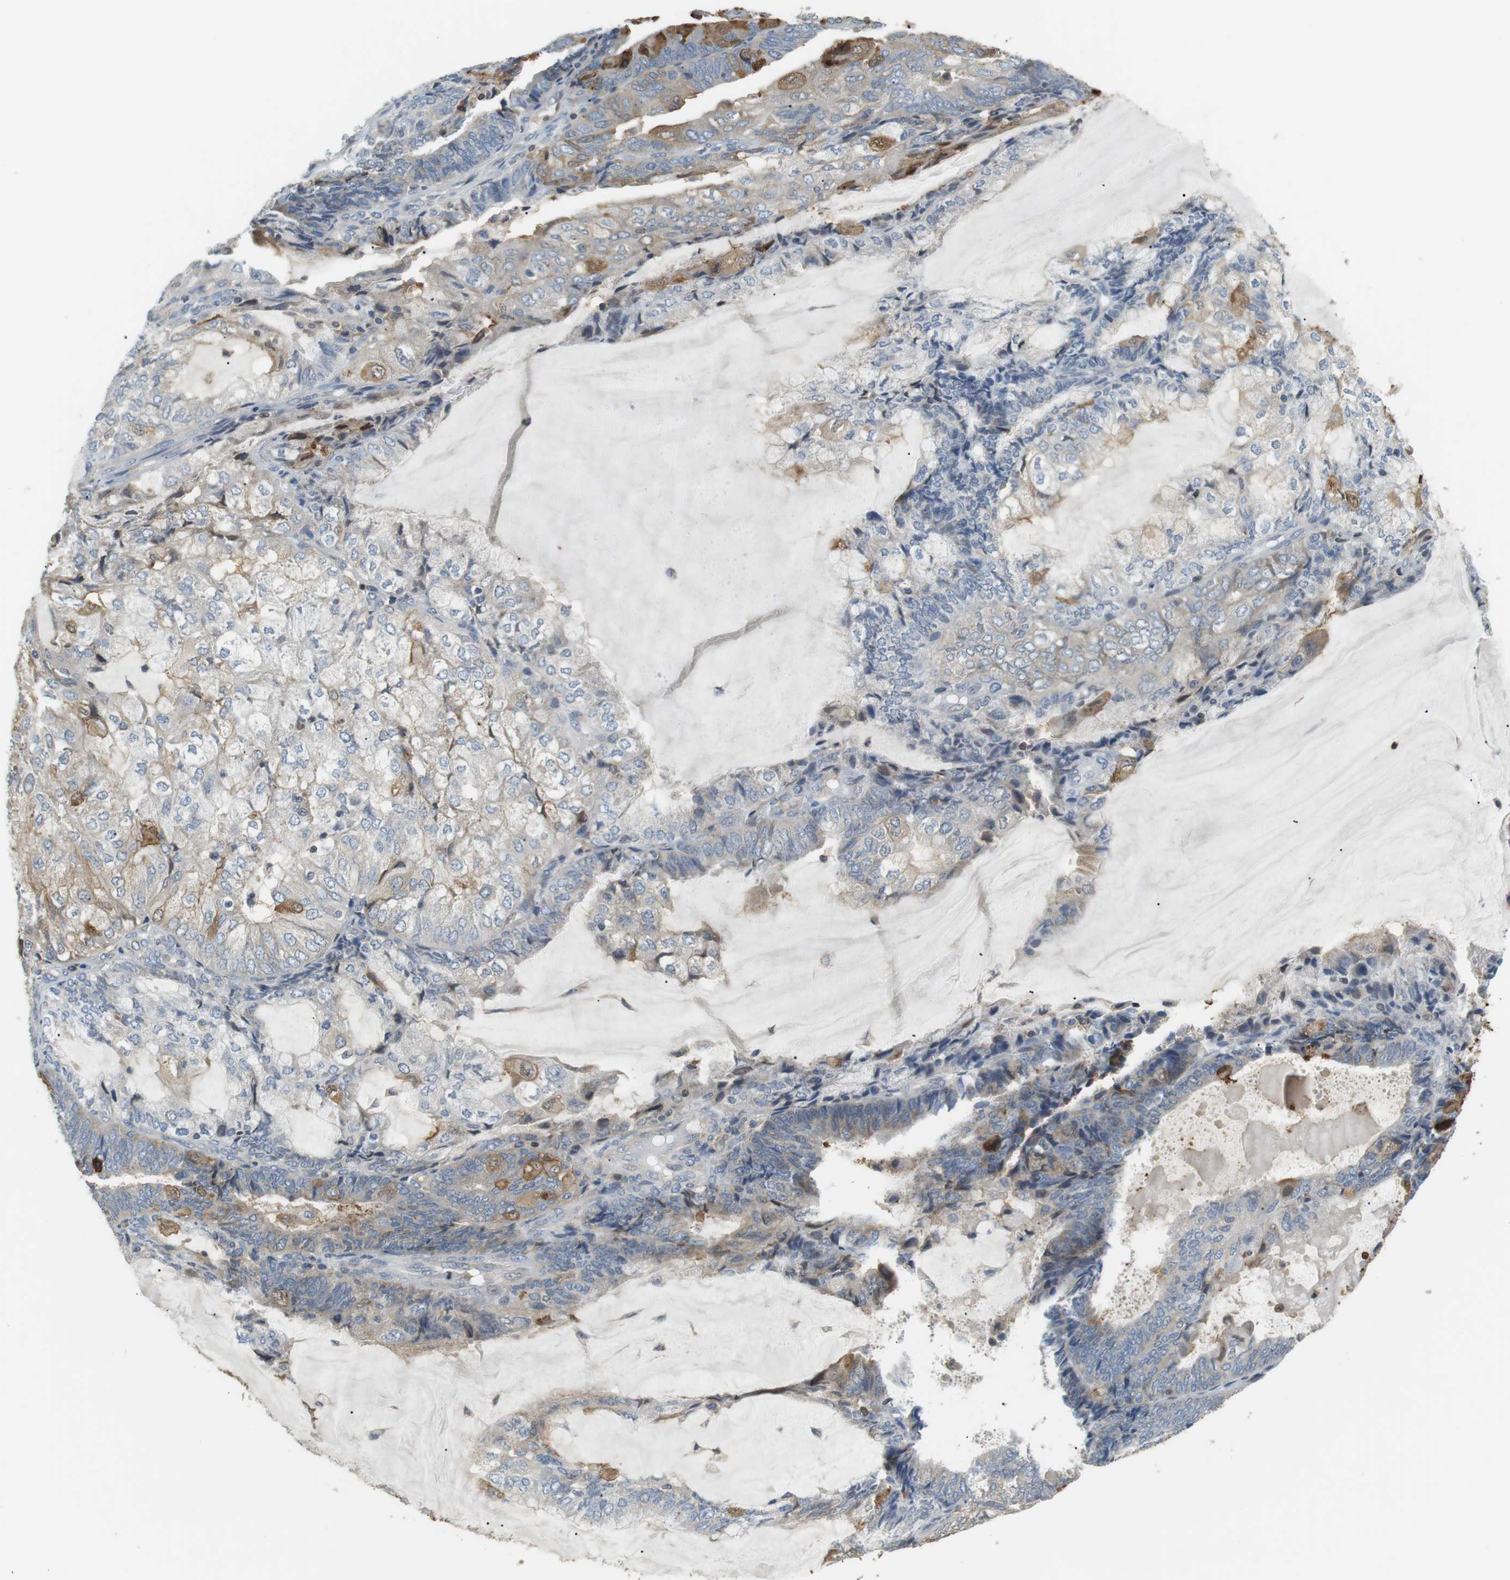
{"staining": {"intensity": "moderate", "quantity": "<25%", "location": "cytoplasmic/membranous"}, "tissue": "endometrial cancer", "cell_type": "Tumor cells", "image_type": "cancer", "snomed": [{"axis": "morphology", "description": "Adenocarcinoma, NOS"}, {"axis": "topography", "description": "Endometrium"}], "caption": "Tumor cells show low levels of moderate cytoplasmic/membranous expression in about <25% of cells in adenocarcinoma (endometrial). (IHC, brightfield microscopy, high magnification).", "gene": "P2RY1", "patient": {"sex": "female", "age": 81}}